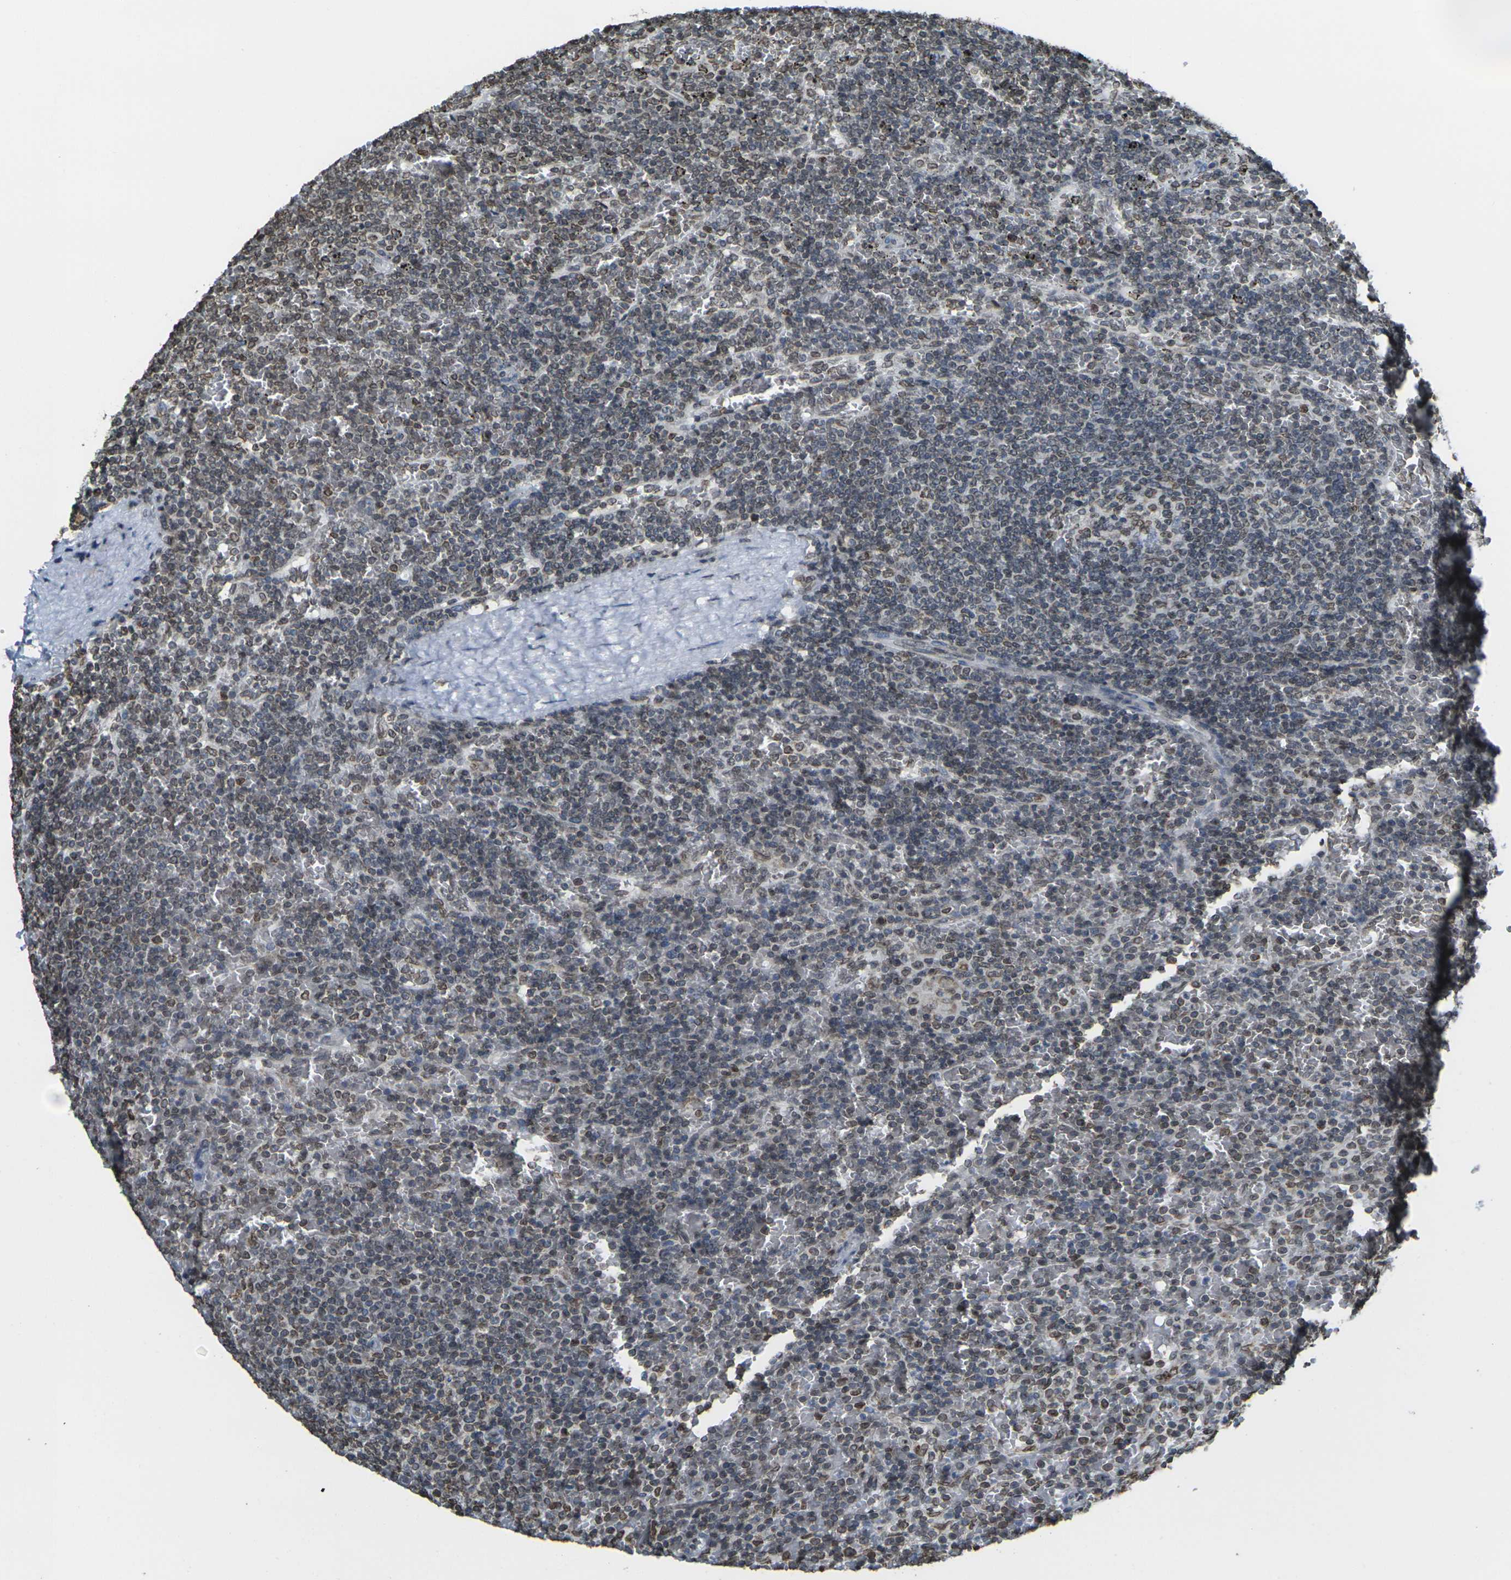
{"staining": {"intensity": "moderate", "quantity": "25%-75%", "location": "nuclear"}, "tissue": "lymphoma", "cell_type": "Tumor cells", "image_type": "cancer", "snomed": [{"axis": "morphology", "description": "Malignant lymphoma, non-Hodgkin's type, Low grade"}, {"axis": "topography", "description": "Spleen"}], "caption": "IHC histopathology image of neoplastic tissue: lymphoma stained using immunohistochemistry (IHC) displays medium levels of moderate protein expression localized specifically in the nuclear of tumor cells, appearing as a nuclear brown color.", "gene": "BRDT", "patient": {"sex": "female", "age": 77}}